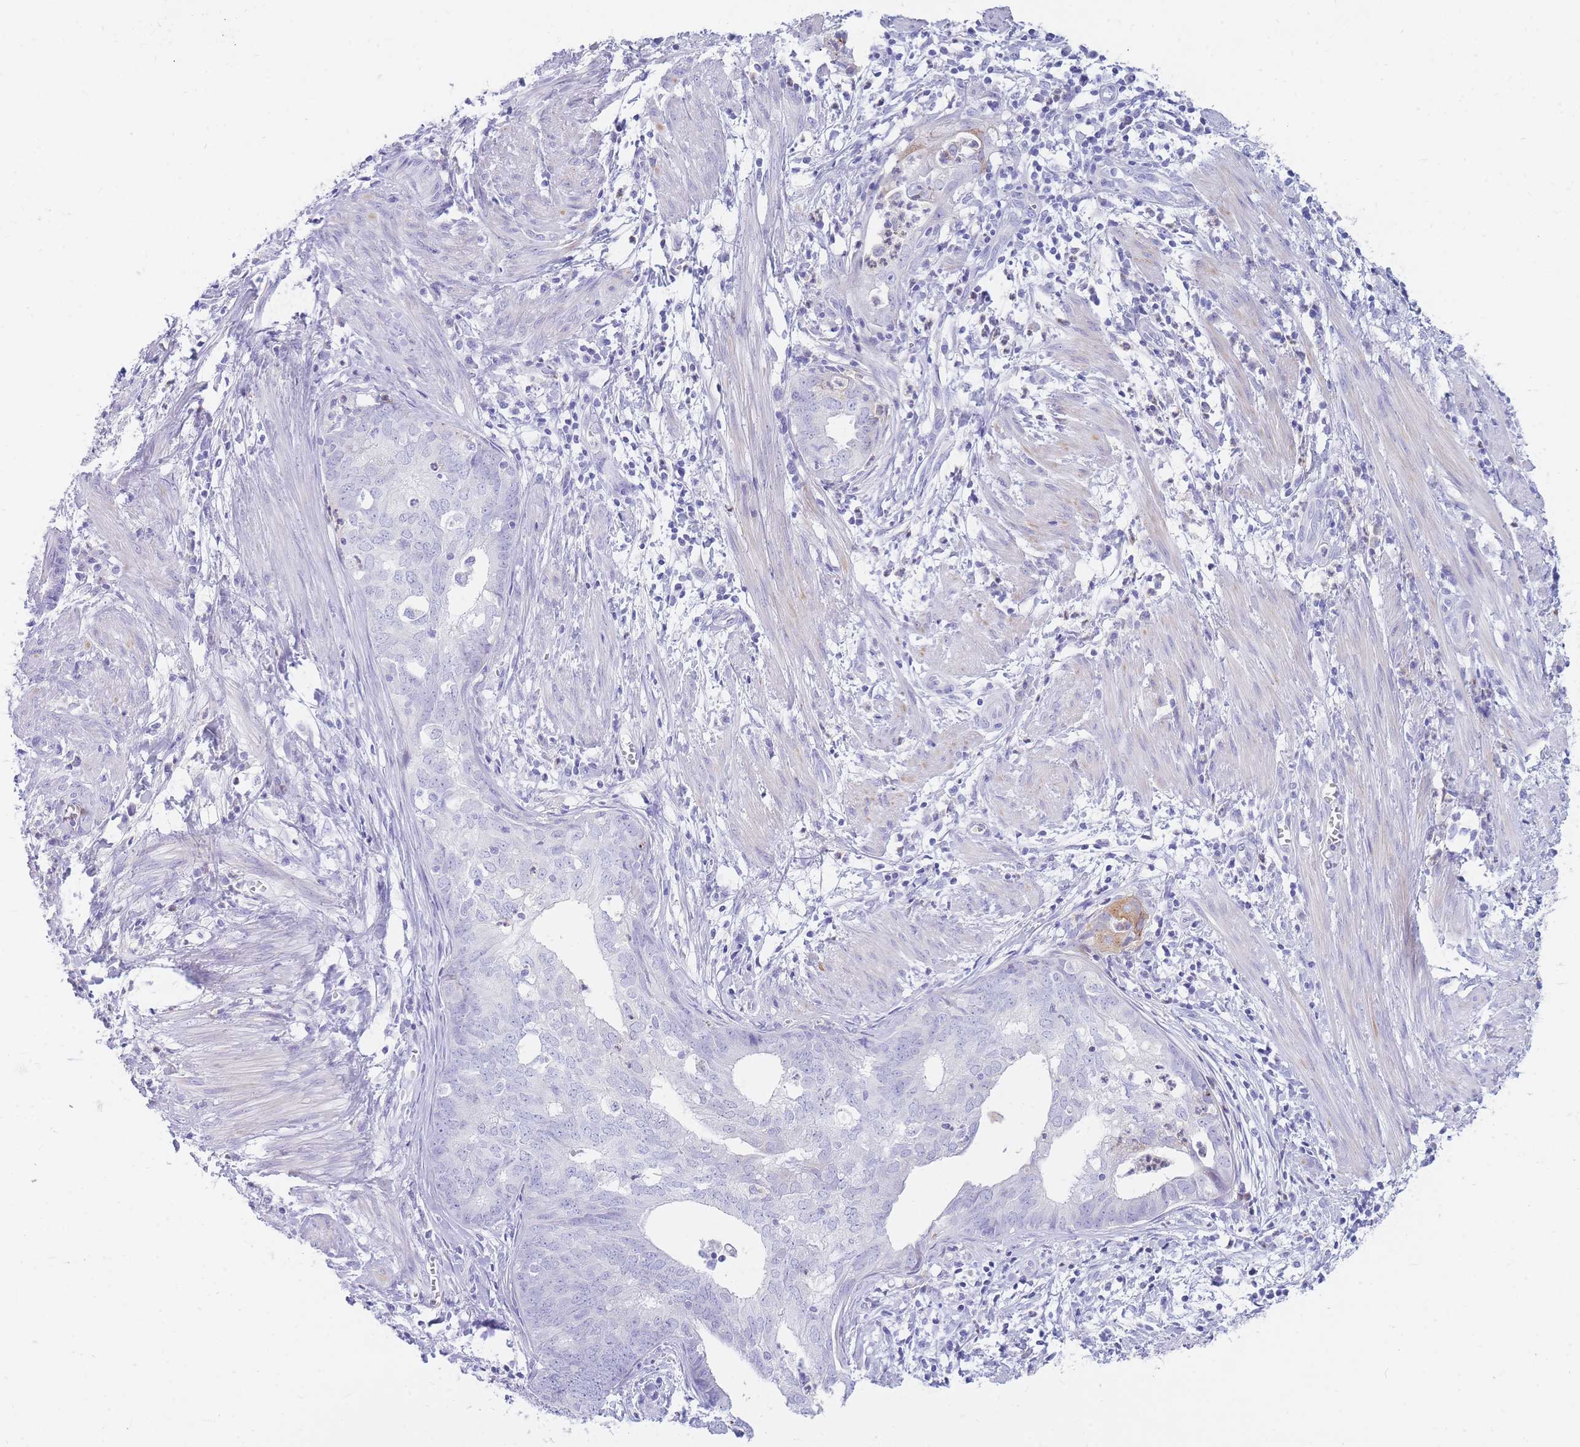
{"staining": {"intensity": "negative", "quantity": "none", "location": "none"}, "tissue": "endometrial cancer", "cell_type": "Tumor cells", "image_type": "cancer", "snomed": [{"axis": "morphology", "description": "Adenocarcinoma, NOS"}, {"axis": "topography", "description": "Endometrium"}], "caption": "DAB immunohistochemical staining of endometrial cancer shows no significant expression in tumor cells.", "gene": "NKX1-2", "patient": {"sex": "female", "age": 68}}